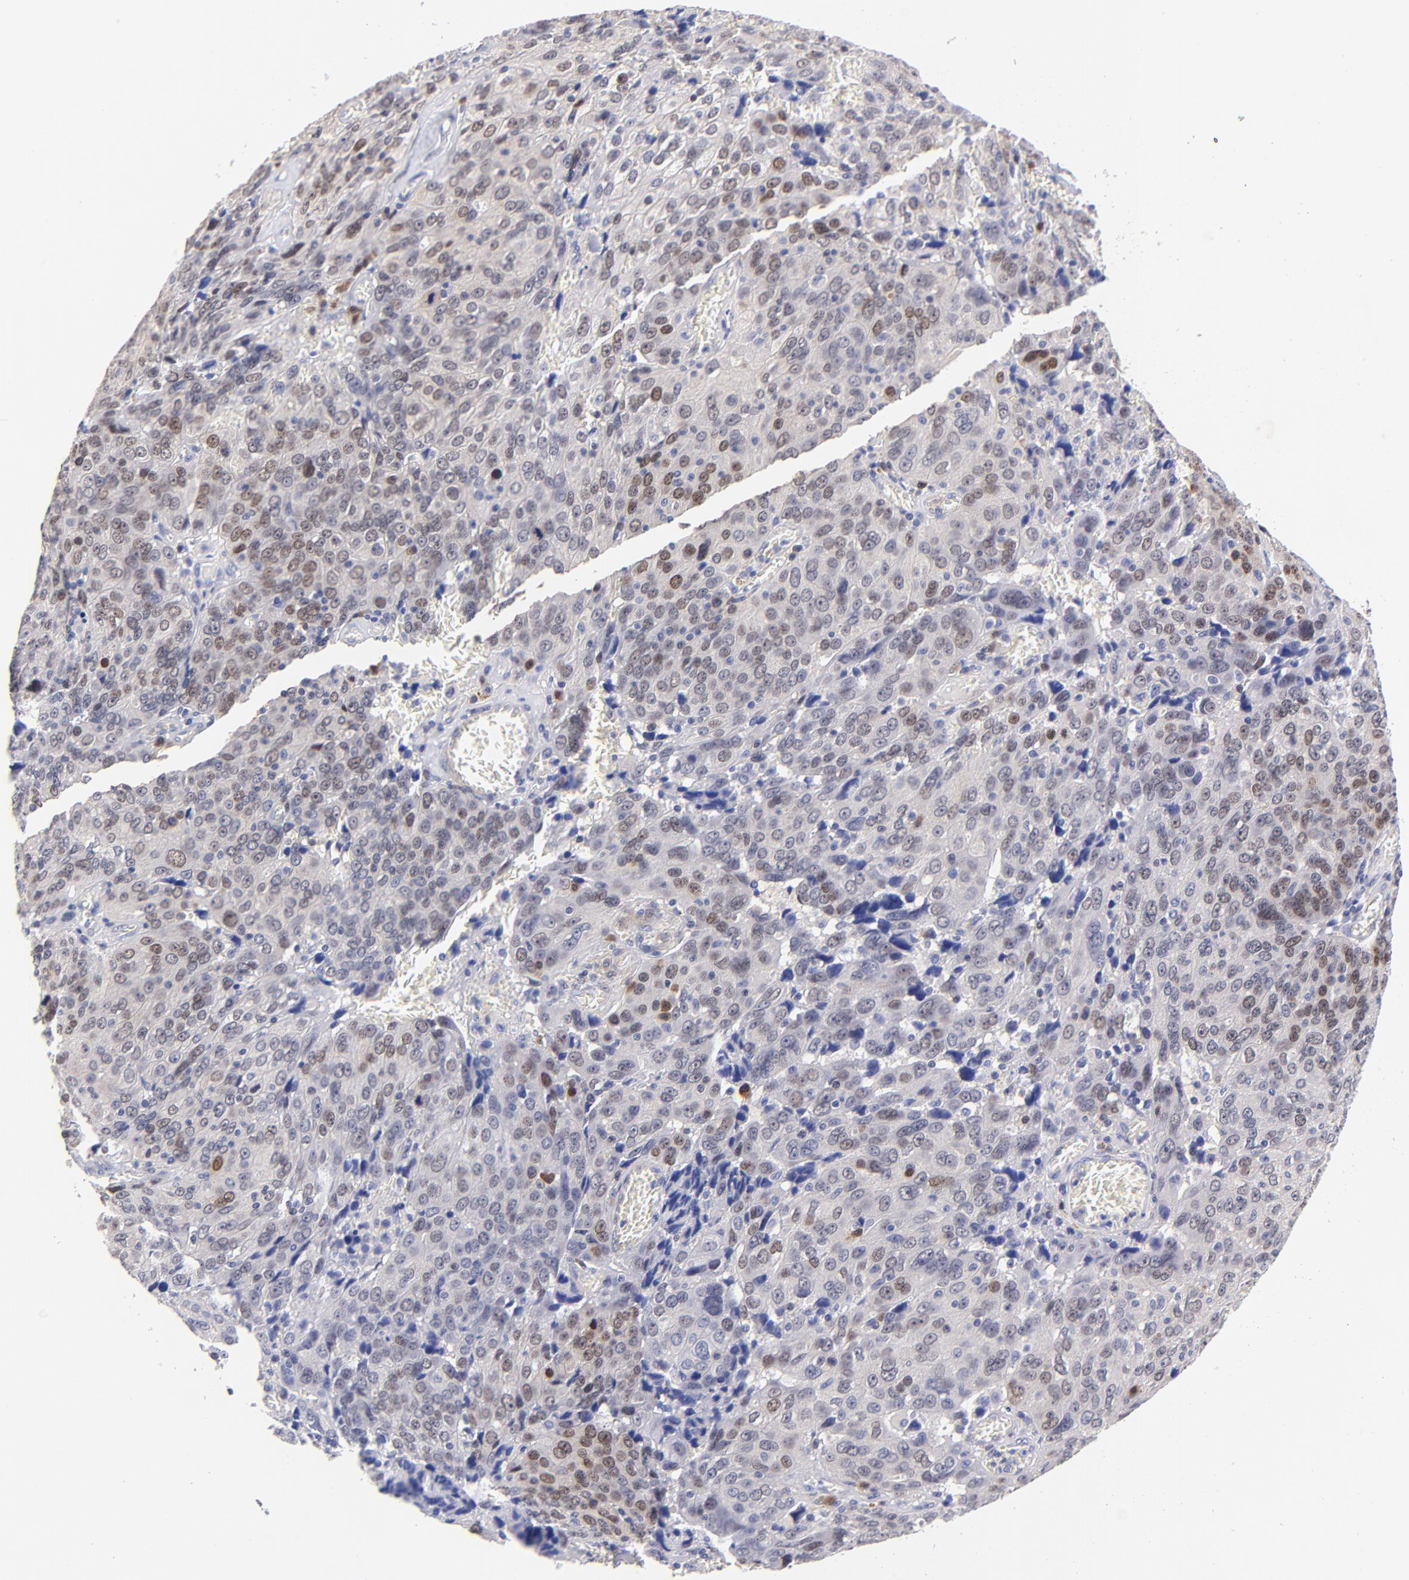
{"staining": {"intensity": "moderate", "quantity": "<25%", "location": "nuclear"}, "tissue": "ovarian cancer", "cell_type": "Tumor cells", "image_type": "cancer", "snomed": [{"axis": "morphology", "description": "Carcinoma, endometroid"}, {"axis": "topography", "description": "Ovary"}], "caption": "A low amount of moderate nuclear positivity is present in about <25% of tumor cells in ovarian endometroid carcinoma tissue.", "gene": "ZNF155", "patient": {"sex": "female", "age": 75}}